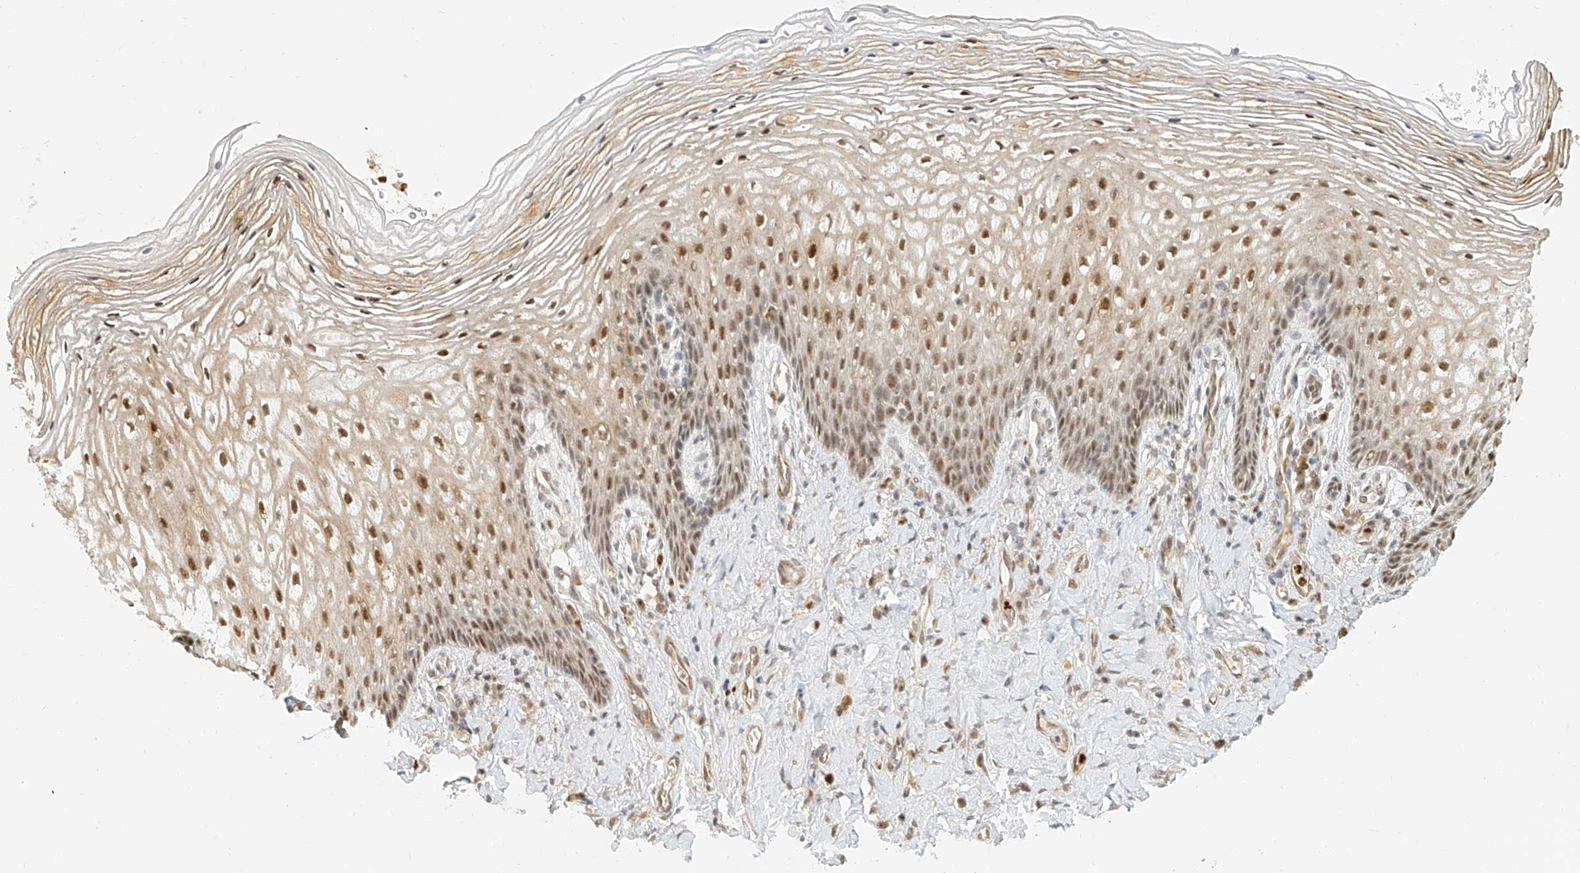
{"staining": {"intensity": "strong", "quantity": ">75%", "location": "nuclear"}, "tissue": "vagina", "cell_type": "Squamous epithelial cells", "image_type": "normal", "snomed": [{"axis": "morphology", "description": "Normal tissue, NOS"}, {"axis": "topography", "description": "Vagina"}], "caption": "Immunohistochemical staining of unremarkable vagina shows high levels of strong nuclear positivity in about >75% of squamous epithelial cells.", "gene": "CXorf58", "patient": {"sex": "female", "age": 60}}